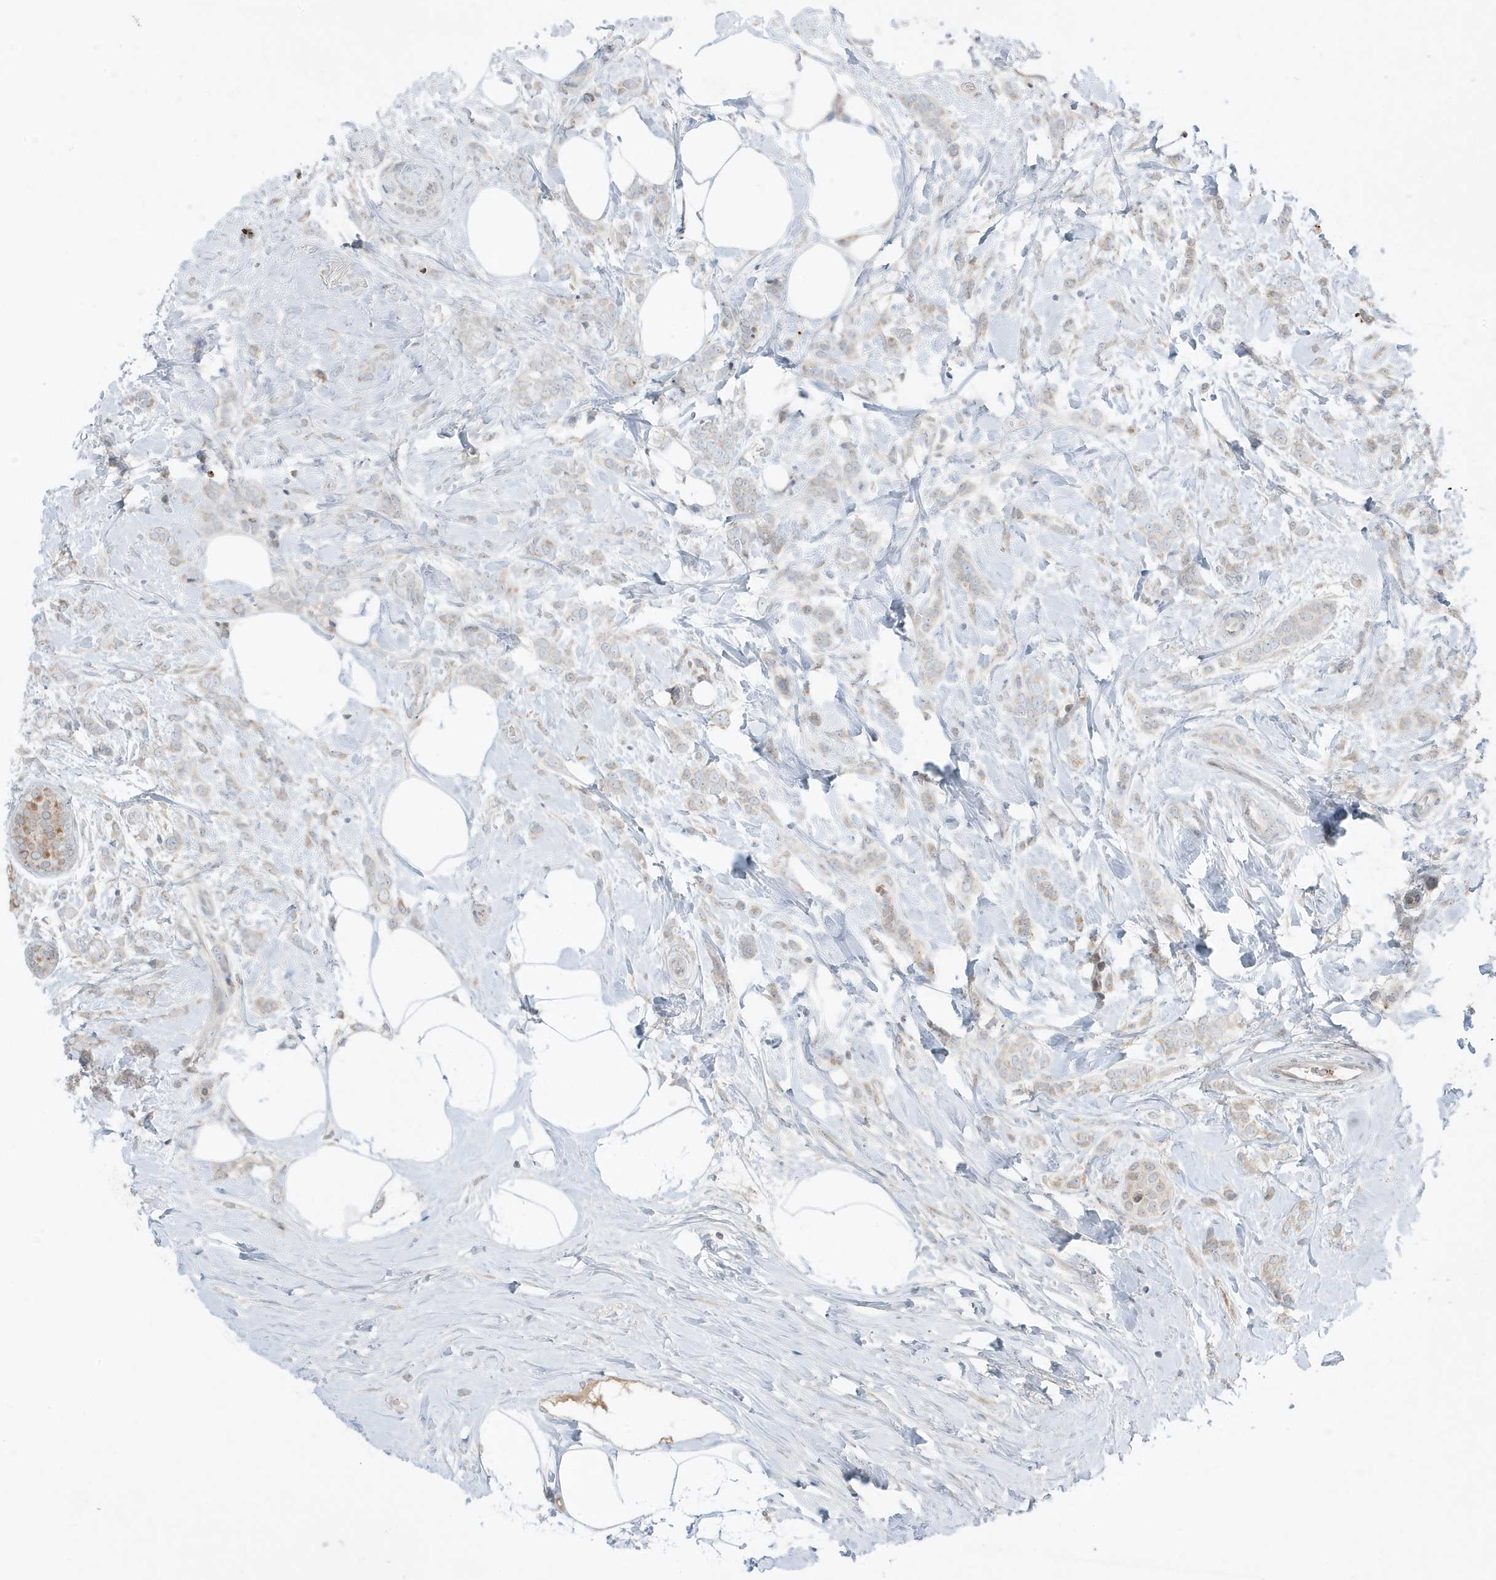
{"staining": {"intensity": "weak", "quantity": "<25%", "location": "cytoplasmic/membranous"}, "tissue": "breast cancer", "cell_type": "Tumor cells", "image_type": "cancer", "snomed": [{"axis": "morphology", "description": "Lobular carcinoma, in situ"}, {"axis": "morphology", "description": "Lobular carcinoma"}, {"axis": "topography", "description": "Breast"}], "caption": "Protein analysis of breast cancer reveals no significant staining in tumor cells.", "gene": "FNDC1", "patient": {"sex": "female", "age": 41}}